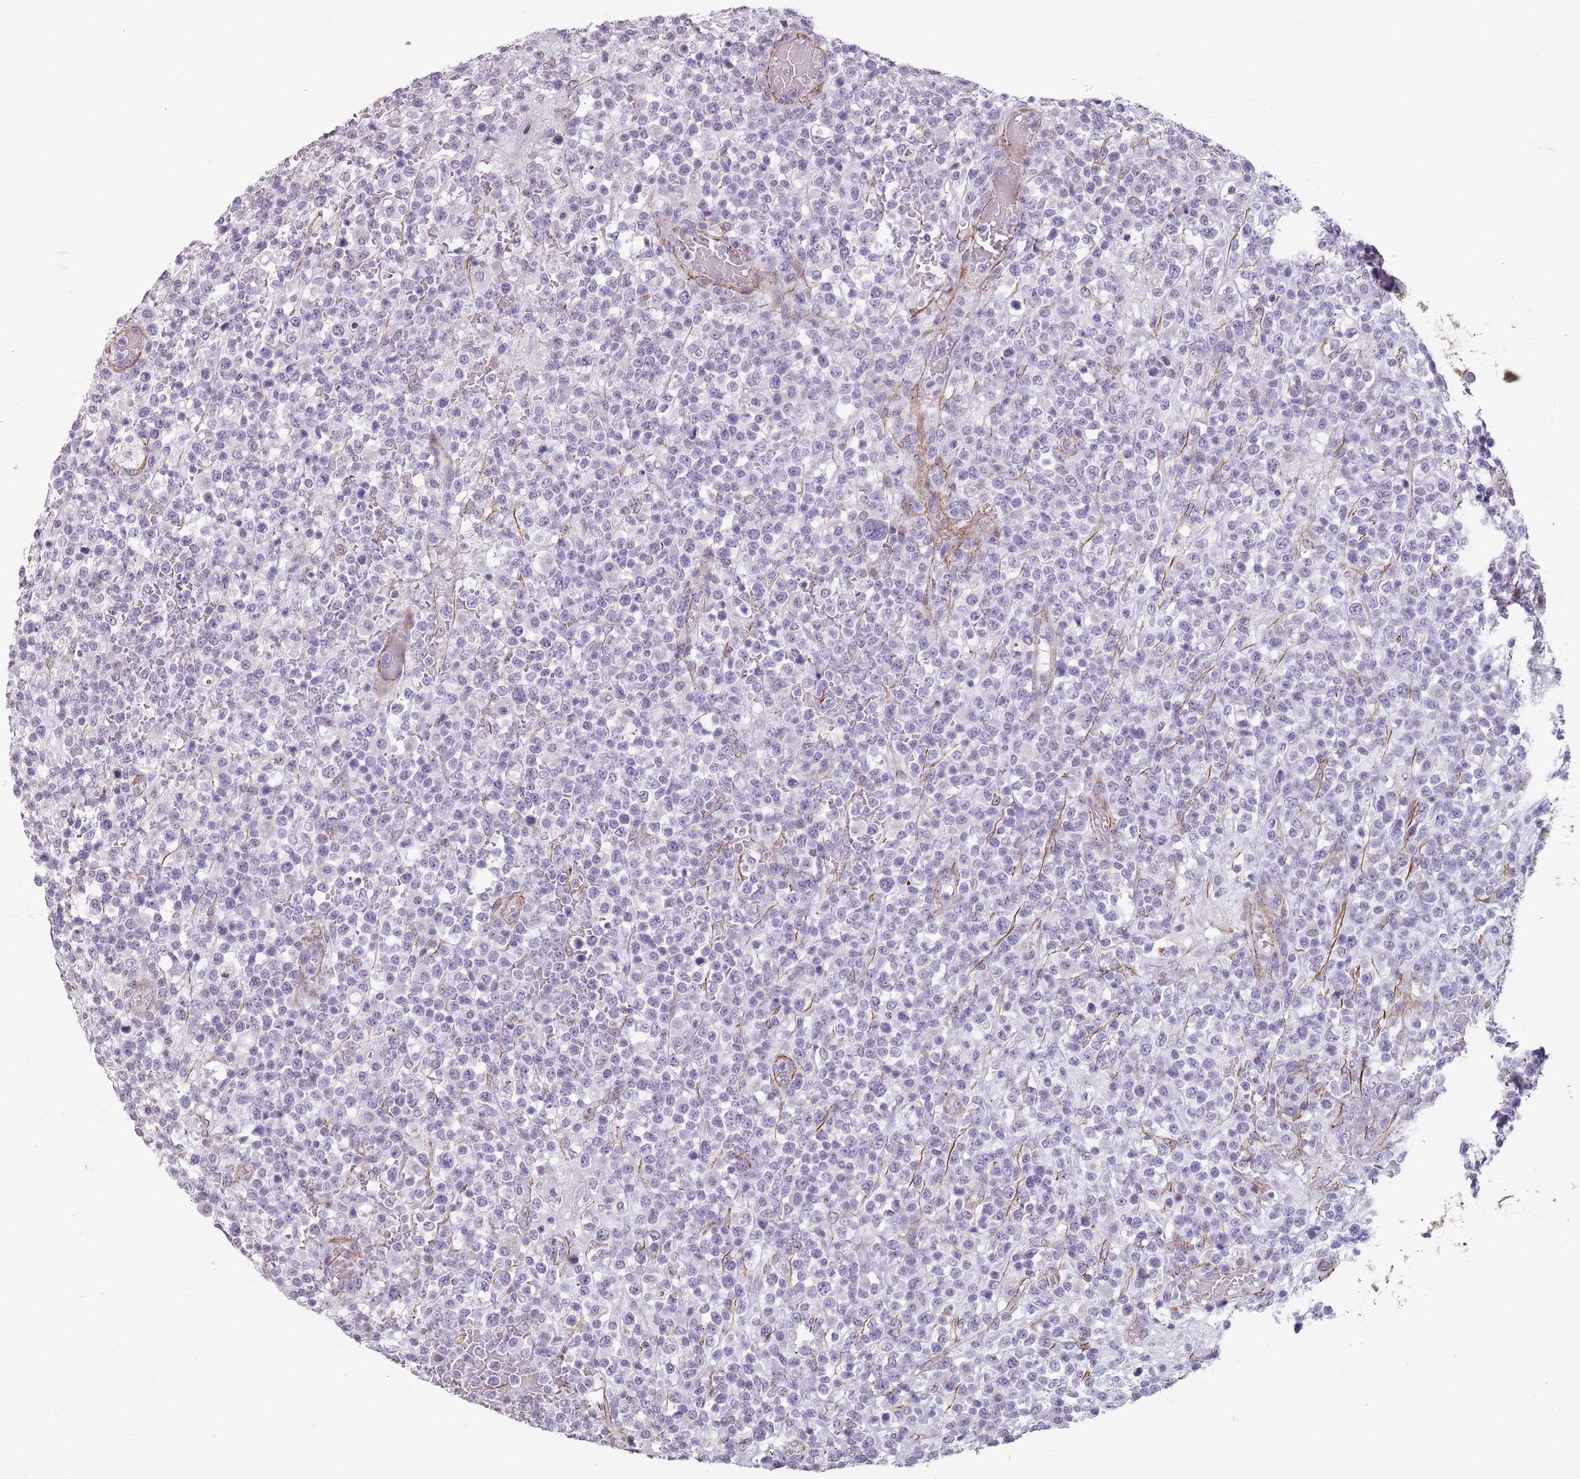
{"staining": {"intensity": "negative", "quantity": "none", "location": "none"}, "tissue": "lymphoma", "cell_type": "Tumor cells", "image_type": "cancer", "snomed": [{"axis": "morphology", "description": "Malignant lymphoma, non-Hodgkin's type, High grade"}, {"axis": "topography", "description": "Colon"}], "caption": "IHC micrograph of human high-grade malignant lymphoma, non-Hodgkin's type stained for a protein (brown), which reveals no expression in tumor cells. The staining was performed using DAB (3,3'-diaminobenzidine) to visualize the protein expression in brown, while the nuclei were stained in blue with hematoxylin (Magnification: 20x).", "gene": "TMC4", "patient": {"sex": "female", "age": 53}}